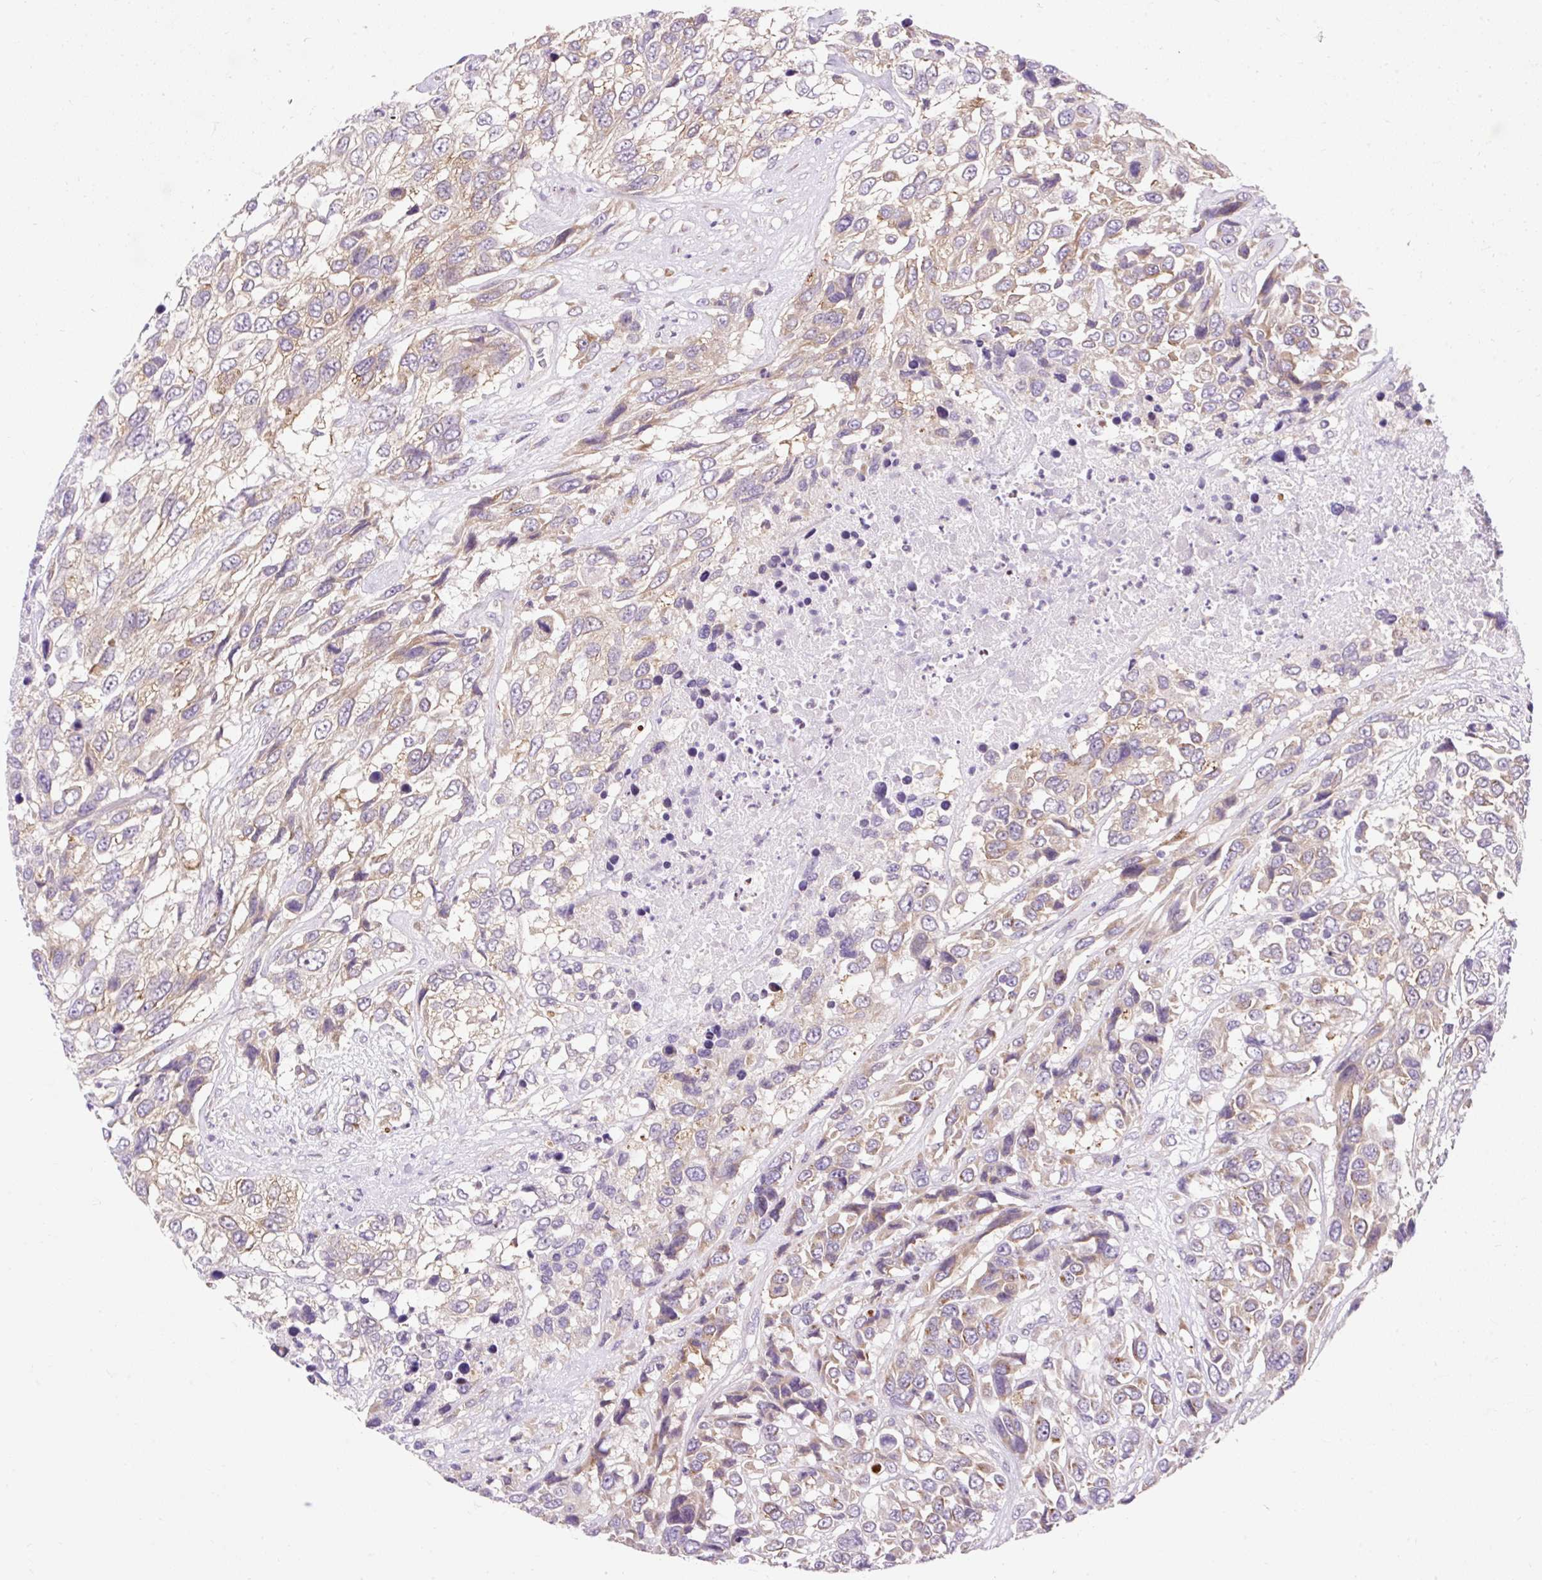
{"staining": {"intensity": "weak", "quantity": "25%-75%", "location": "cytoplasmic/membranous"}, "tissue": "urothelial cancer", "cell_type": "Tumor cells", "image_type": "cancer", "snomed": [{"axis": "morphology", "description": "Urothelial carcinoma, High grade"}, {"axis": "topography", "description": "Urinary bladder"}], "caption": "This is an image of IHC staining of urothelial cancer, which shows weak staining in the cytoplasmic/membranous of tumor cells.", "gene": "GPR45", "patient": {"sex": "female", "age": 70}}